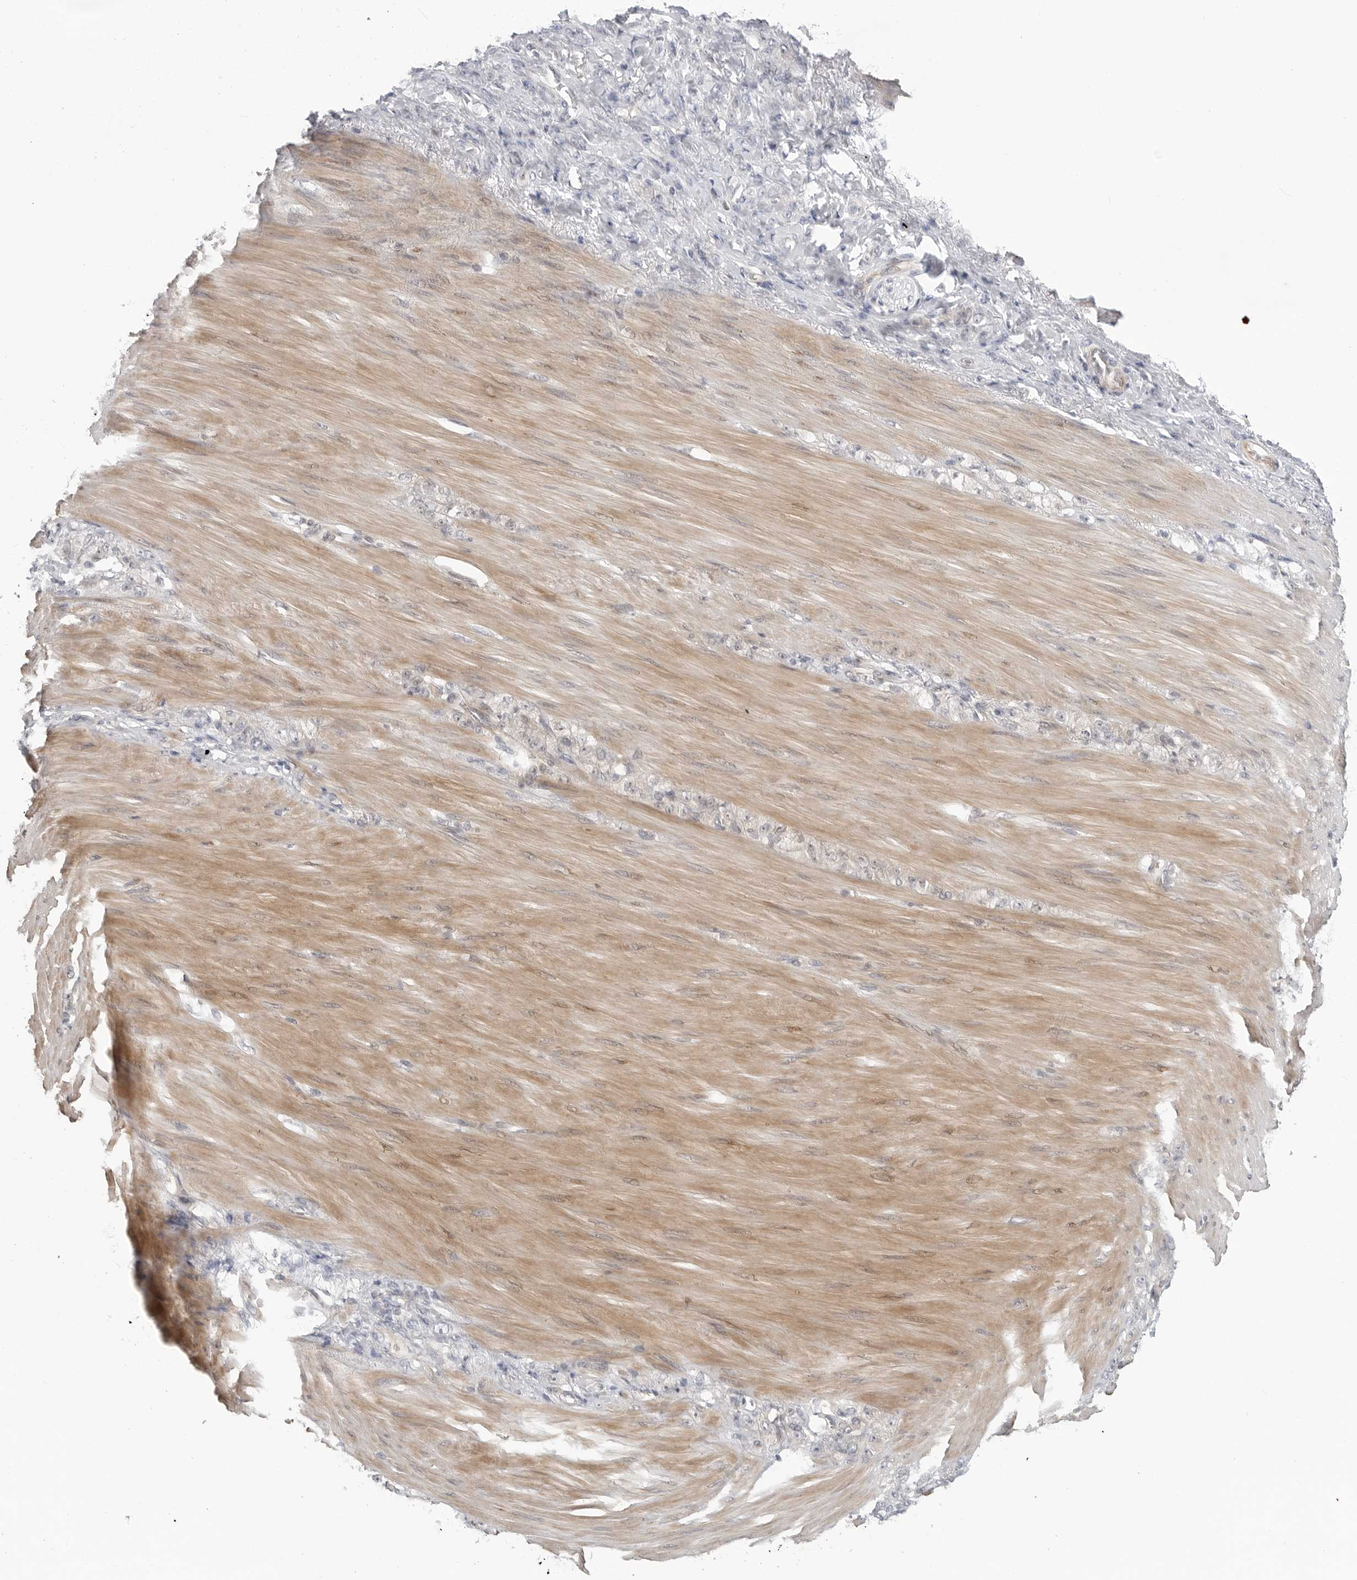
{"staining": {"intensity": "negative", "quantity": "none", "location": "none"}, "tissue": "stomach cancer", "cell_type": "Tumor cells", "image_type": "cancer", "snomed": [{"axis": "morphology", "description": "Normal tissue, NOS"}, {"axis": "morphology", "description": "Adenocarcinoma, NOS"}, {"axis": "topography", "description": "Stomach"}], "caption": "Immunohistochemistry photomicrograph of neoplastic tissue: human stomach cancer stained with DAB exhibits no significant protein positivity in tumor cells. Nuclei are stained in blue.", "gene": "STXBP3", "patient": {"sex": "male", "age": 82}}